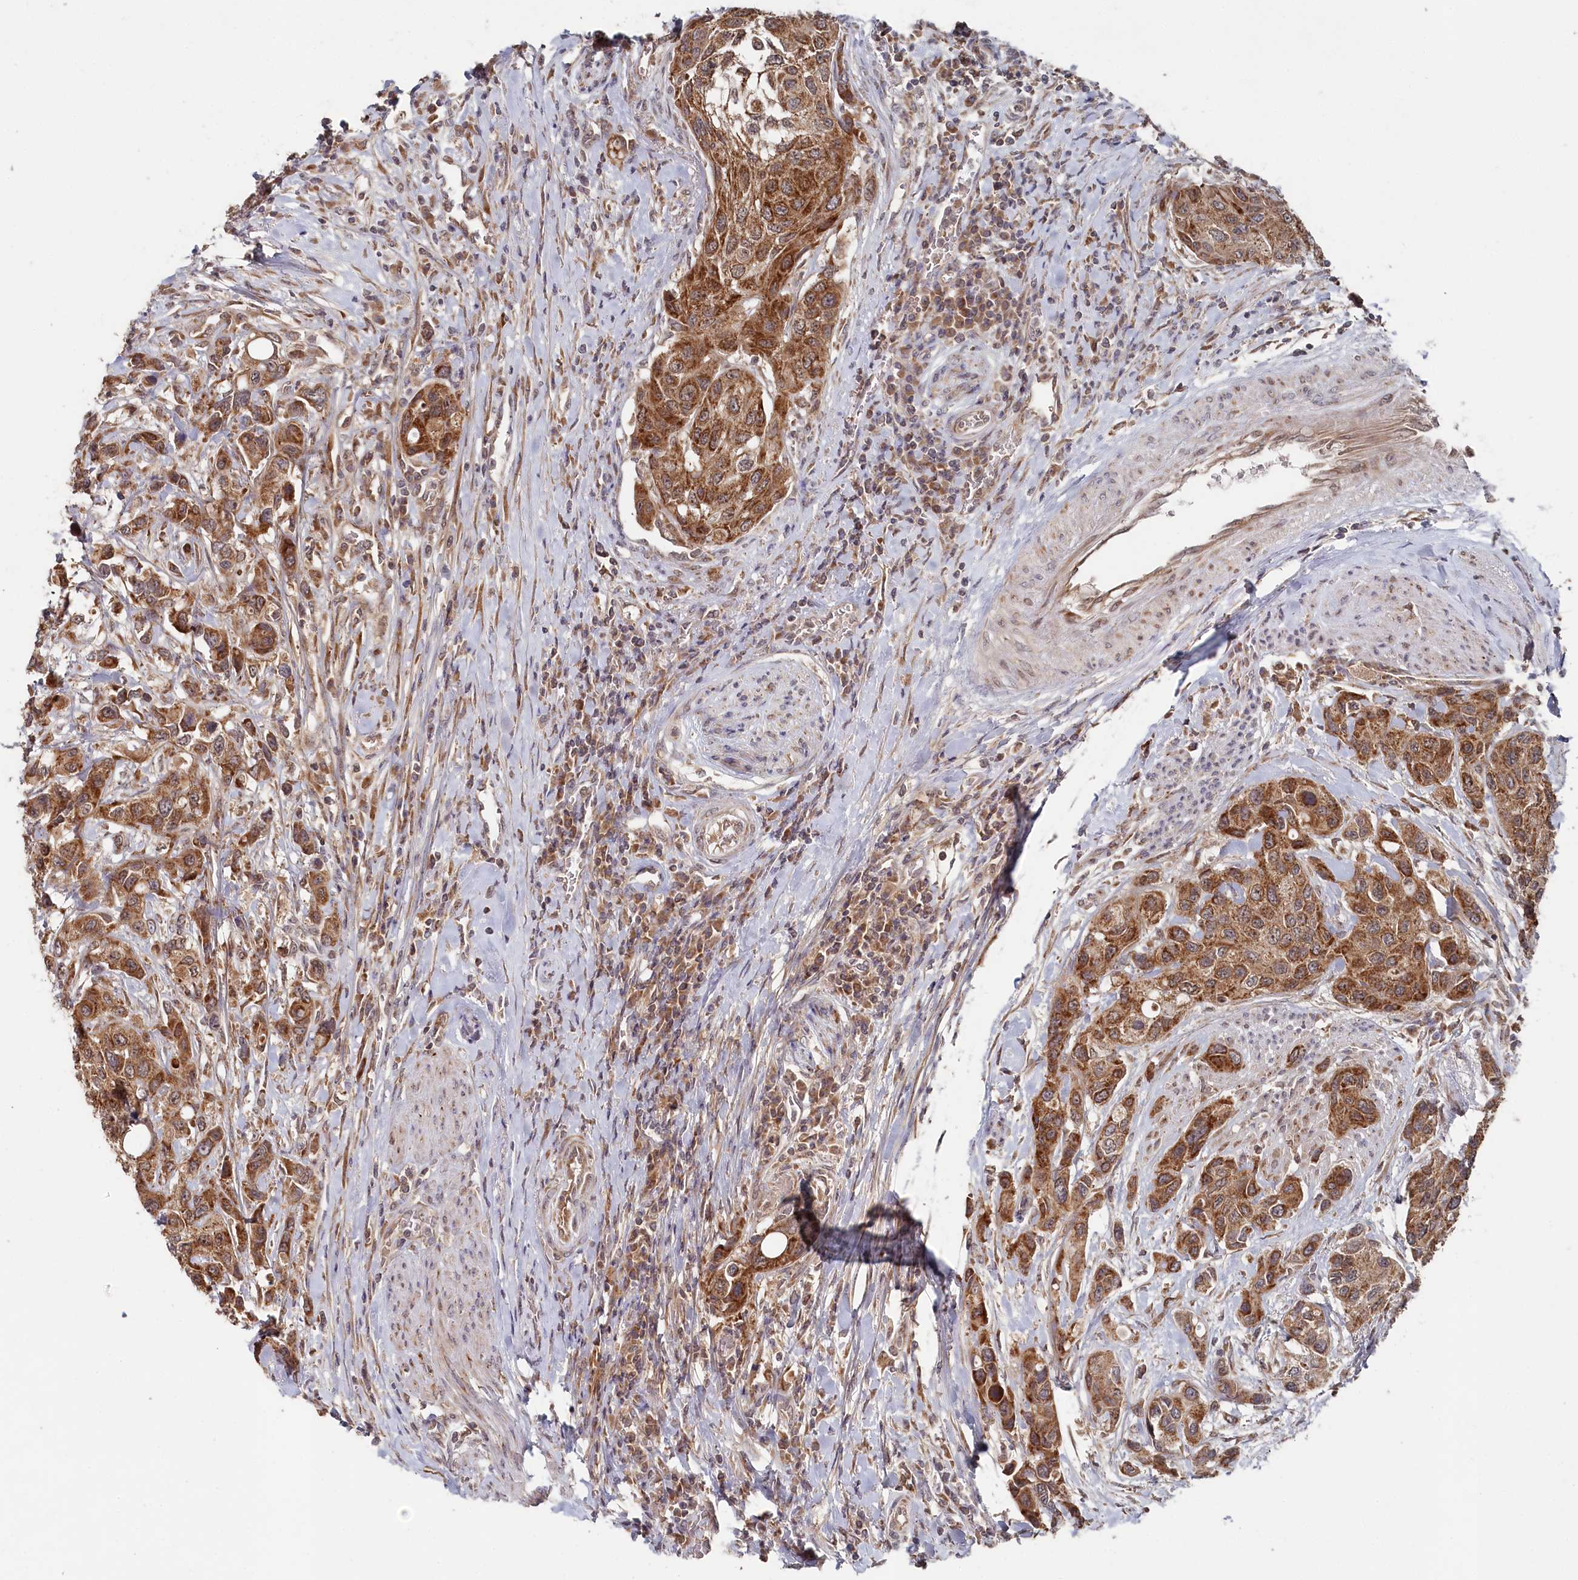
{"staining": {"intensity": "moderate", "quantity": ">75%", "location": "cytoplasmic/membranous"}, "tissue": "urothelial cancer", "cell_type": "Tumor cells", "image_type": "cancer", "snomed": [{"axis": "morphology", "description": "Normal tissue, NOS"}, {"axis": "morphology", "description": "Urothelial carcinoma, High grade"}, {"axis": "topography", "description": "Vascular tissue"}, {"axis": "topography", "description": "Urinary bladder"}], "caption": "Human urothelial cancer stained with a protein marker displays moderate staining in tumor cells.", "gene": "WAPL", "patient": {"sex": "female", "age": 56}}